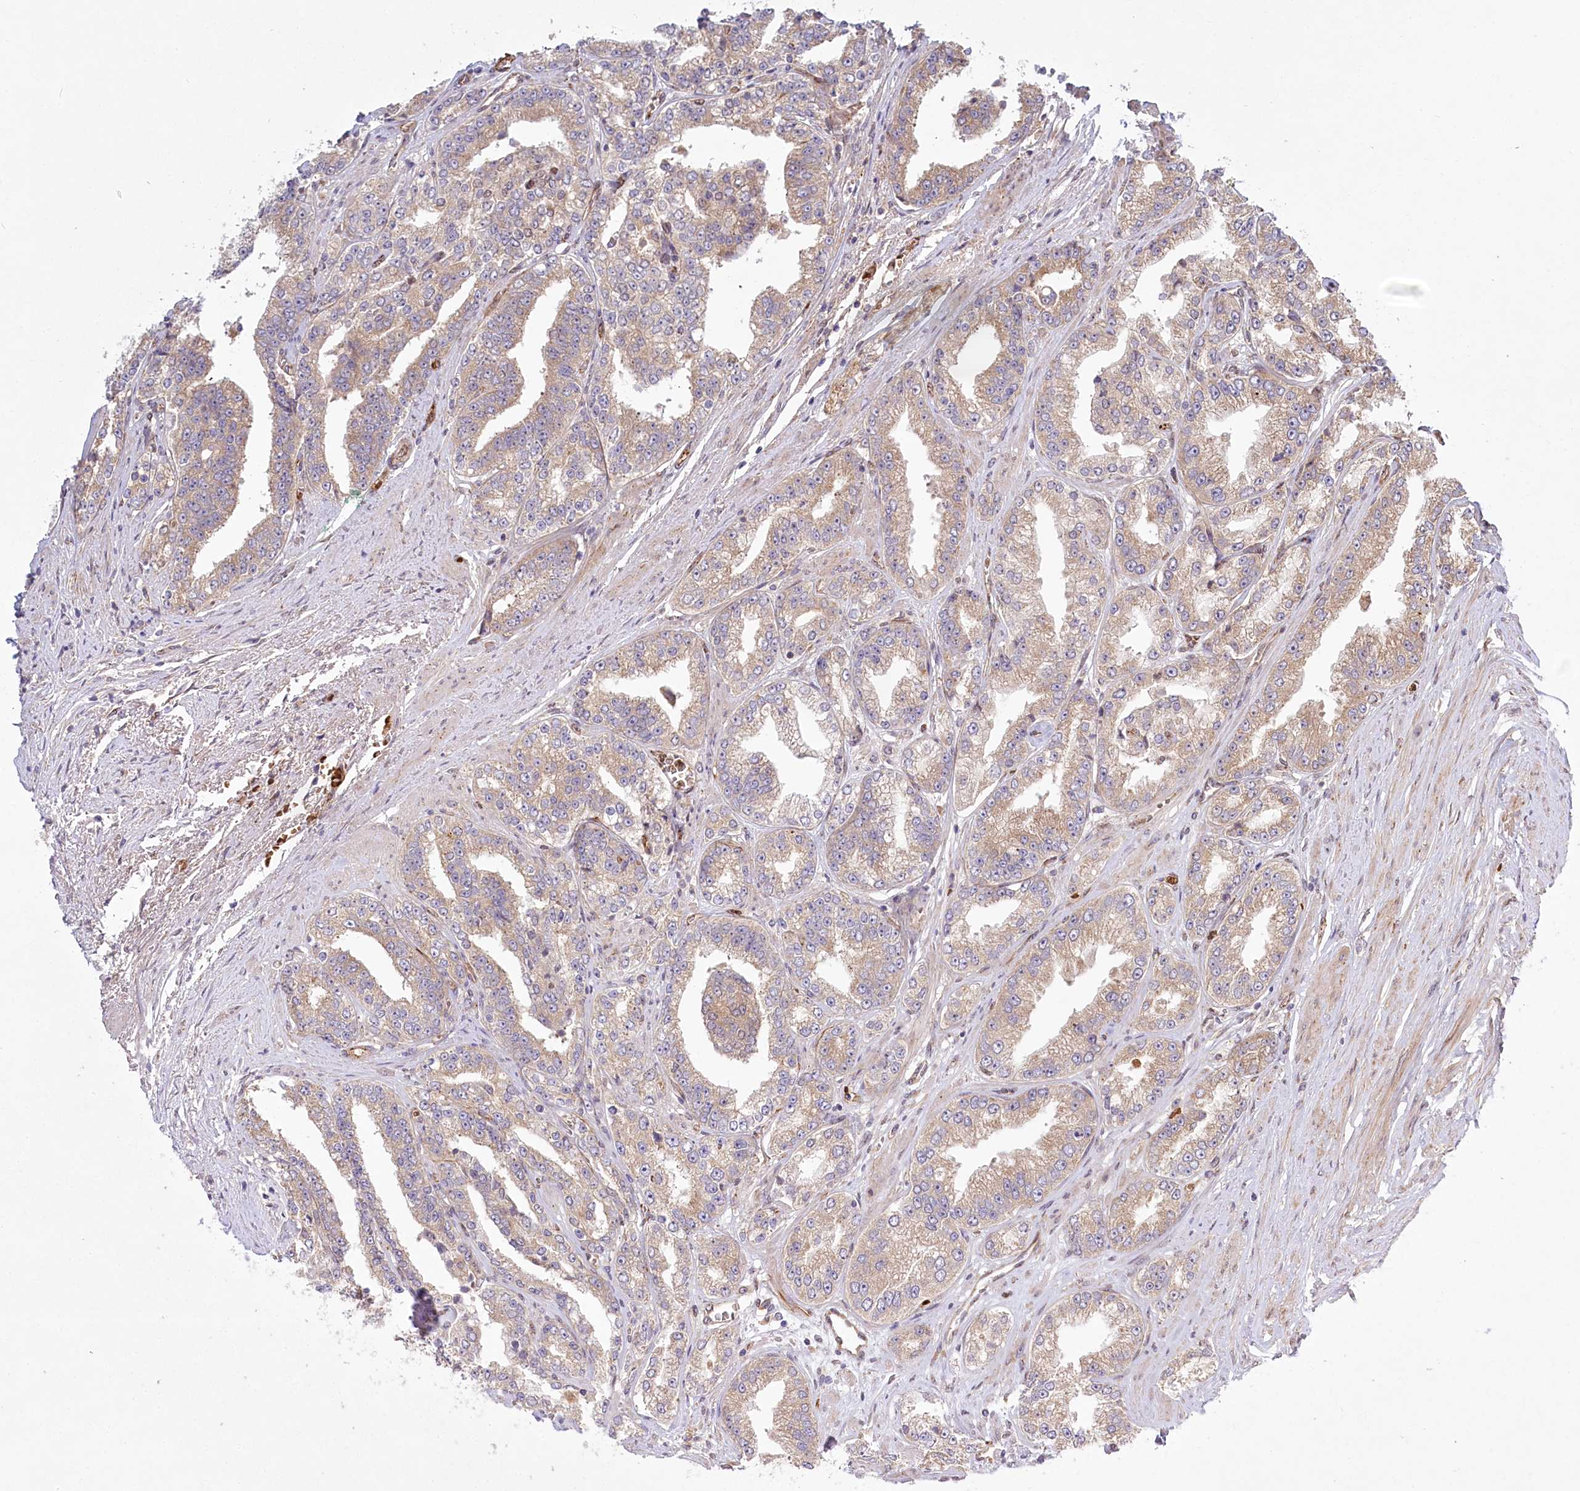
{"staining": {"intensity": "weak", "quantity": "25%-75%", "location": "cytoplasmic/membranous"}, "tissue": "prostate cancer", "cell_type": "Tumor cells", "image_type": "cancer", "snomed": [{"axis": "morphology", "description": "Adenocarcinoma, High grade"}, {"axis": "topography", "description": "Prostate"}], "caption": "Immunohistochemical staining of prostate cancer displays low levels of weak cytoplasmic/membranous protein expression in approximately 25%-75% of tumor cells.", "gene": "COMMD3", "patient": {"sex": "male", "age": 71}}